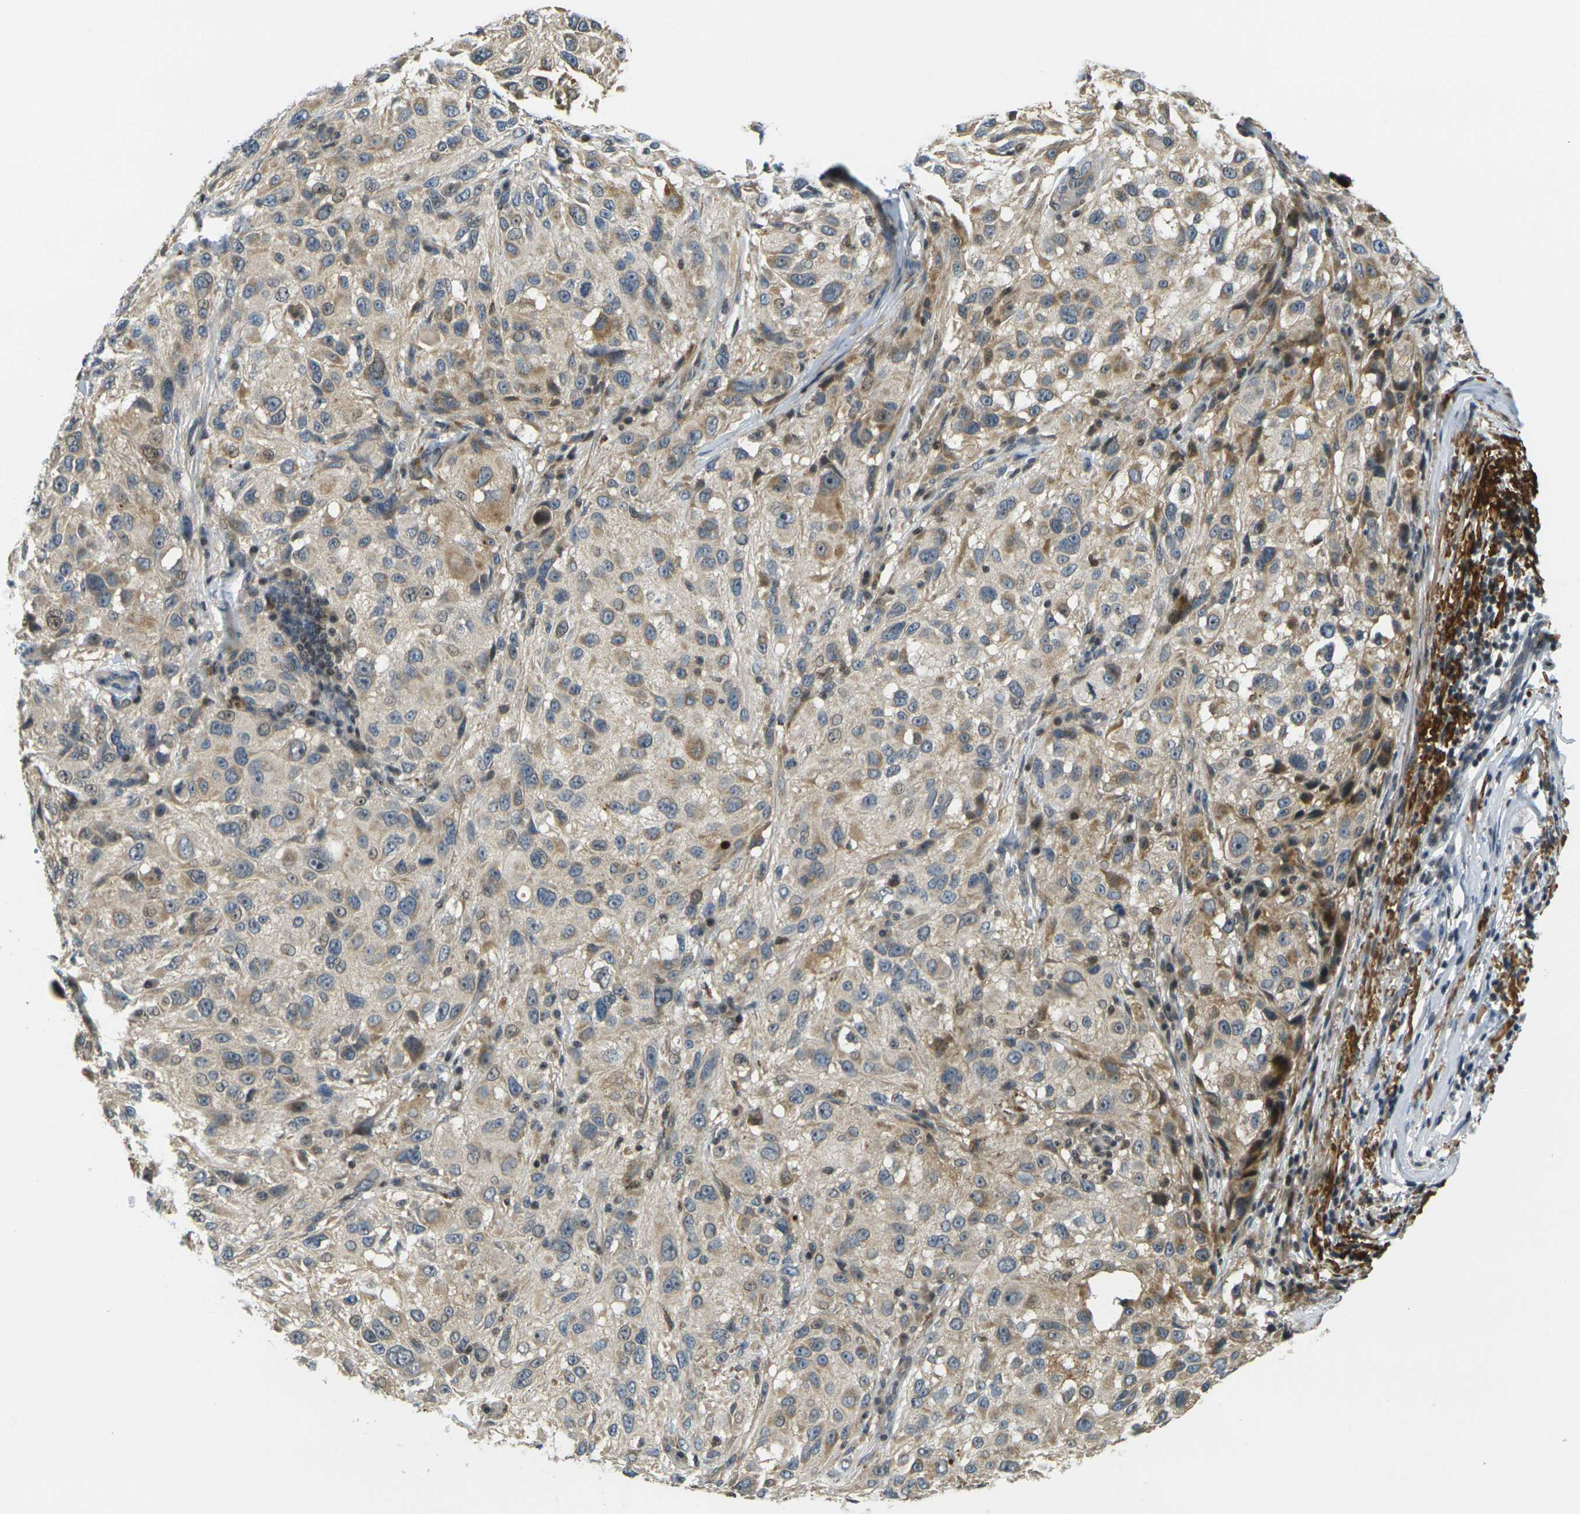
{"staining": {"intensity": "moderate", "quantity": ">75%", "location": "cytoplasmic/membranous"}, "tissue": "melanoma", "cell_type": "Tumor cells", "image_type": "cancer", "snomed": [{"axis": "morphology", "description": "Necrosis, NOS"}, {"axis": "morphology", "description": "Malignant melanoma, NOS"}, {"axis": "topography", "description": "Skin"}], "caption": "A histopathology image of malignant melanoma stained for a protein shows moderate cytoplasmic/membranous brown staining in tumor cells.", "gene": "KLHL8", "patient": {"sex": "female", "age": 87}}